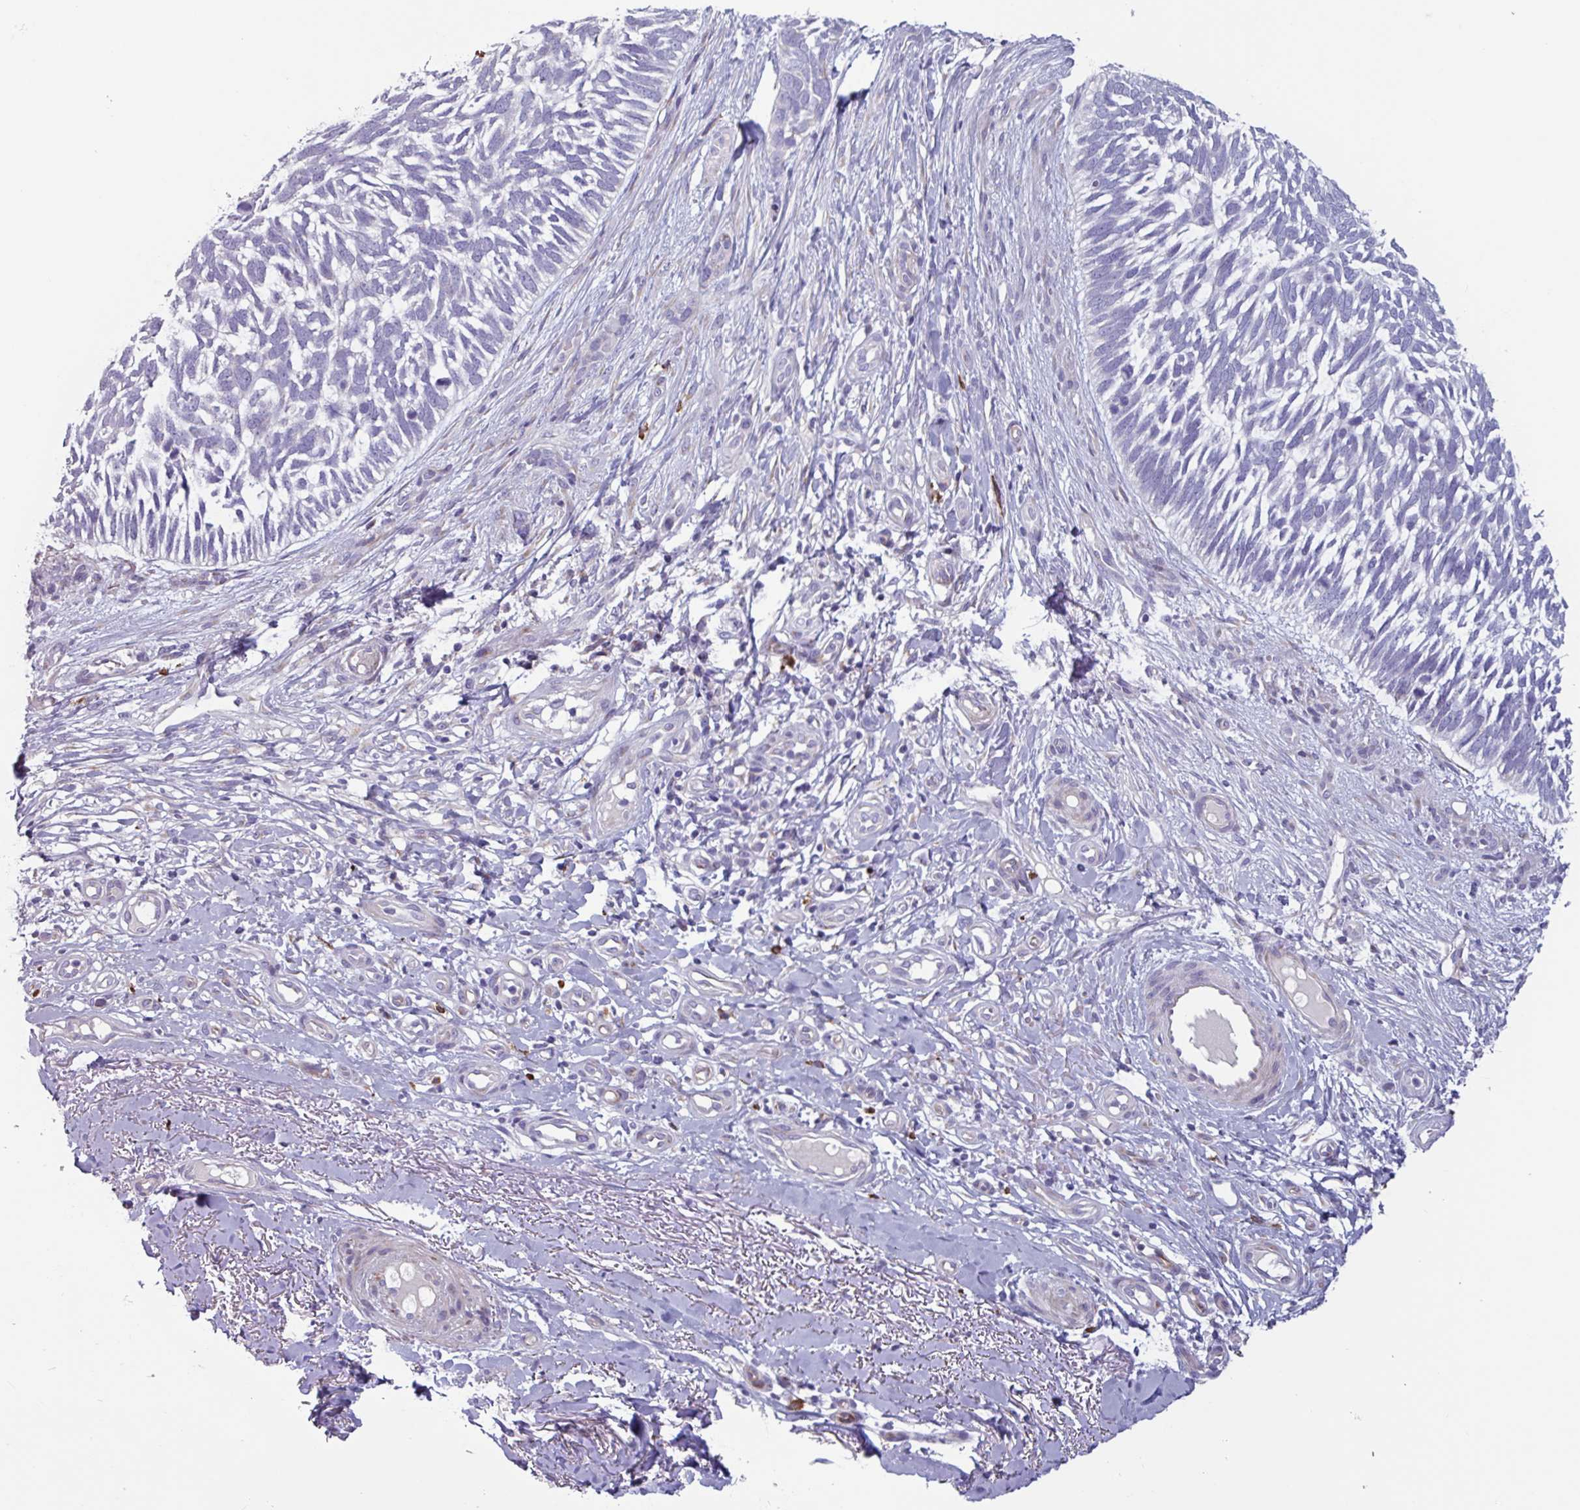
{"staining": {"intensity": "negative", "quantity": "none", "location": "none"}, "tissue": "skin cancer", "cell_type": "Tumor cells", "image_type": "cancer", "snomed": [{"axis": "morphology", "description": "Basal cell carcinoma"}, {"axis": "topography", "description": "Skin"}], "caption": "Immunohistochemistry histopathology image of neoplastic tissue: basal cell carcinoma (skin) stained with DAB (3,3'-diaminobenzidine) exhibits no significant protein expression in tumor cells.", "gene": "ADGRE1", "patient": {"sex": "male", "age": 88}}